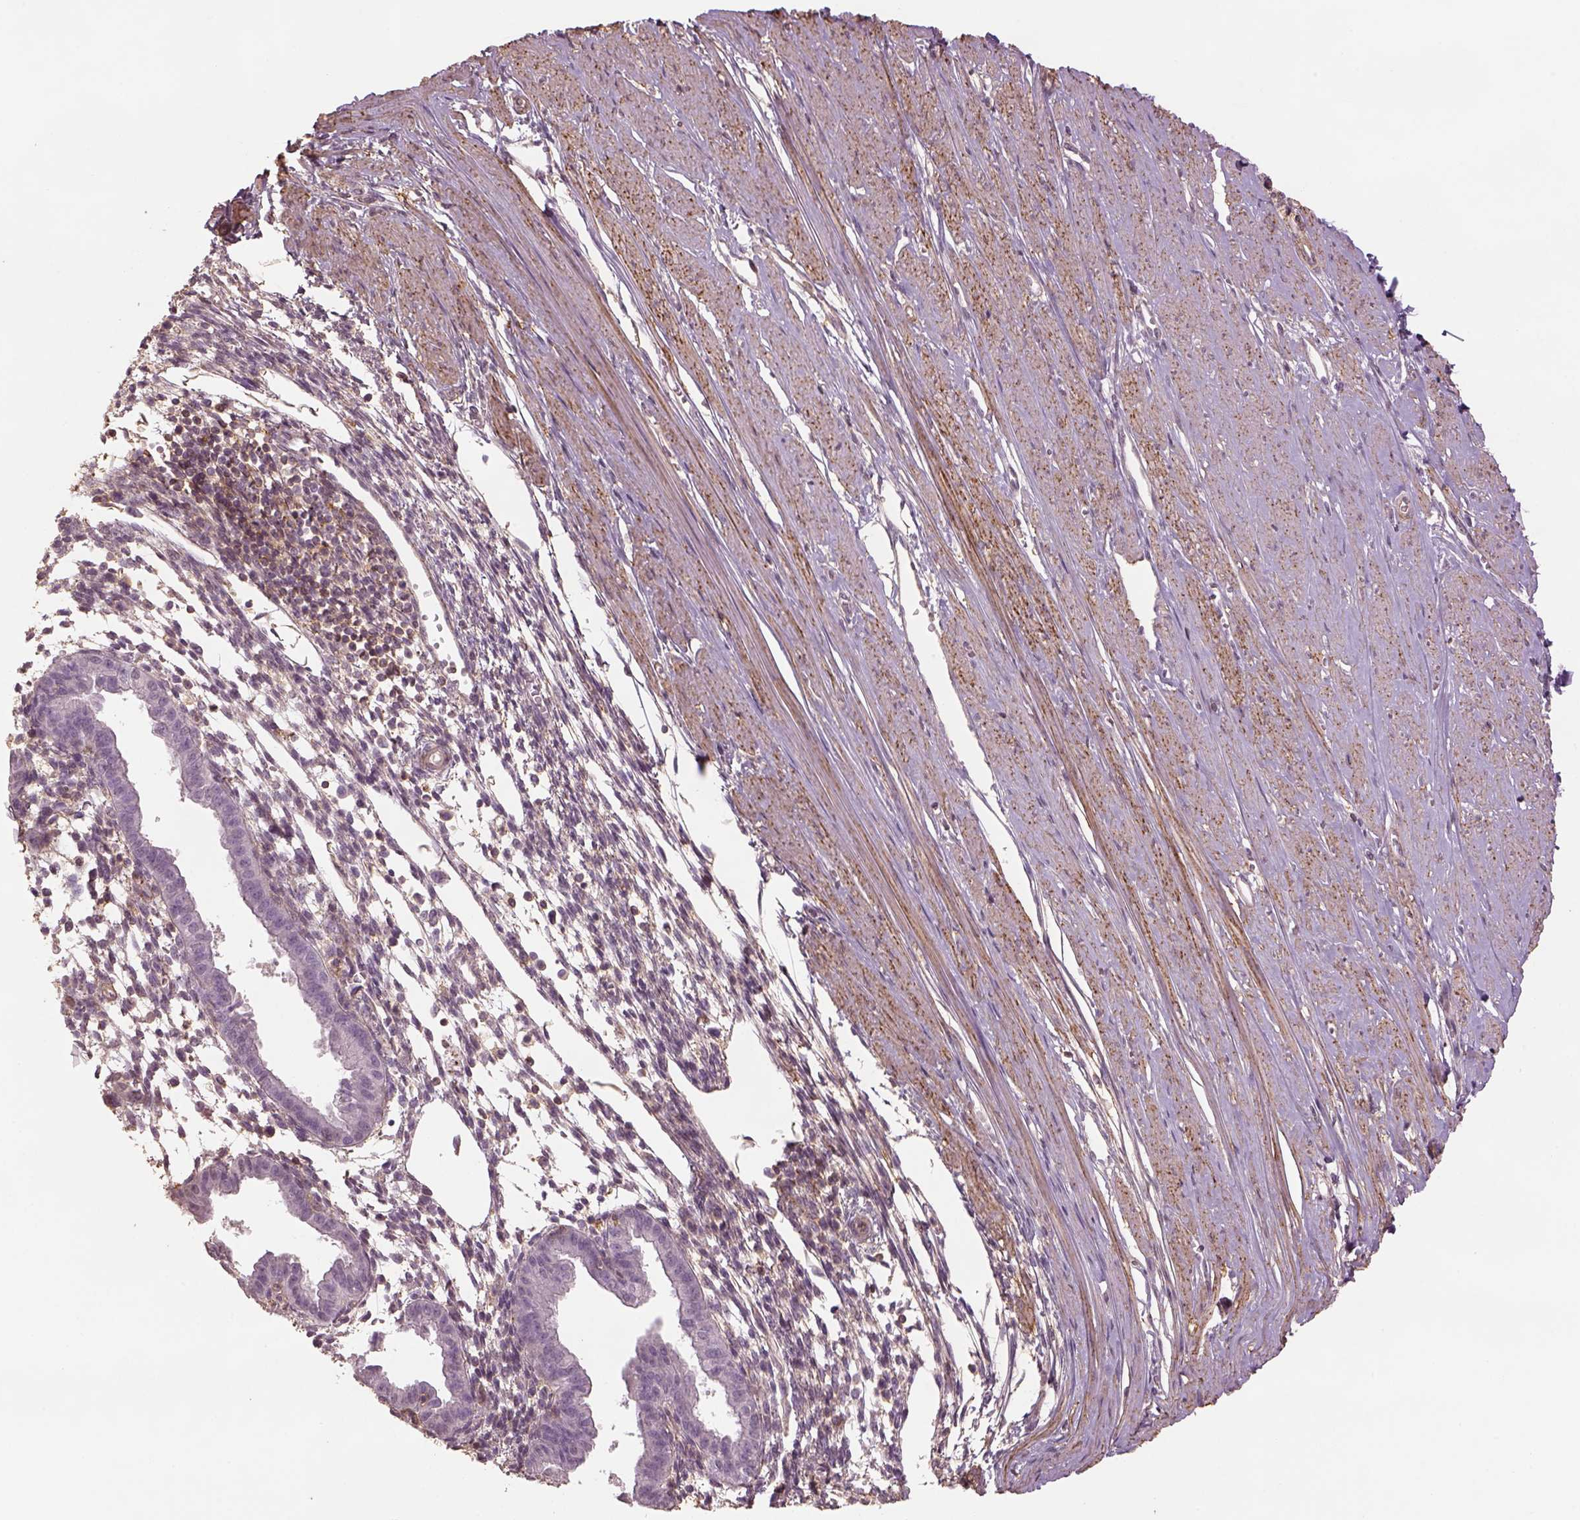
{"staining": {"intensity": "negative", "quantity": "none", "location": "none"}, "tissue": "endometrium", "cell_type": "Cells in endometrial stroma", "image_type": "normal", "snomed": [{"axis": "morphology", "description": "Normal tissue, NOS"}, {"axis": "topography", "description": "Endometrium"}], "caption": "DAB immunohistochemical staining of normal endometrium exhibits no significant positivity in cells in endometrial stroma.", "gene": "LIN7A", "patient": {"sex": "female", "age": 37}}